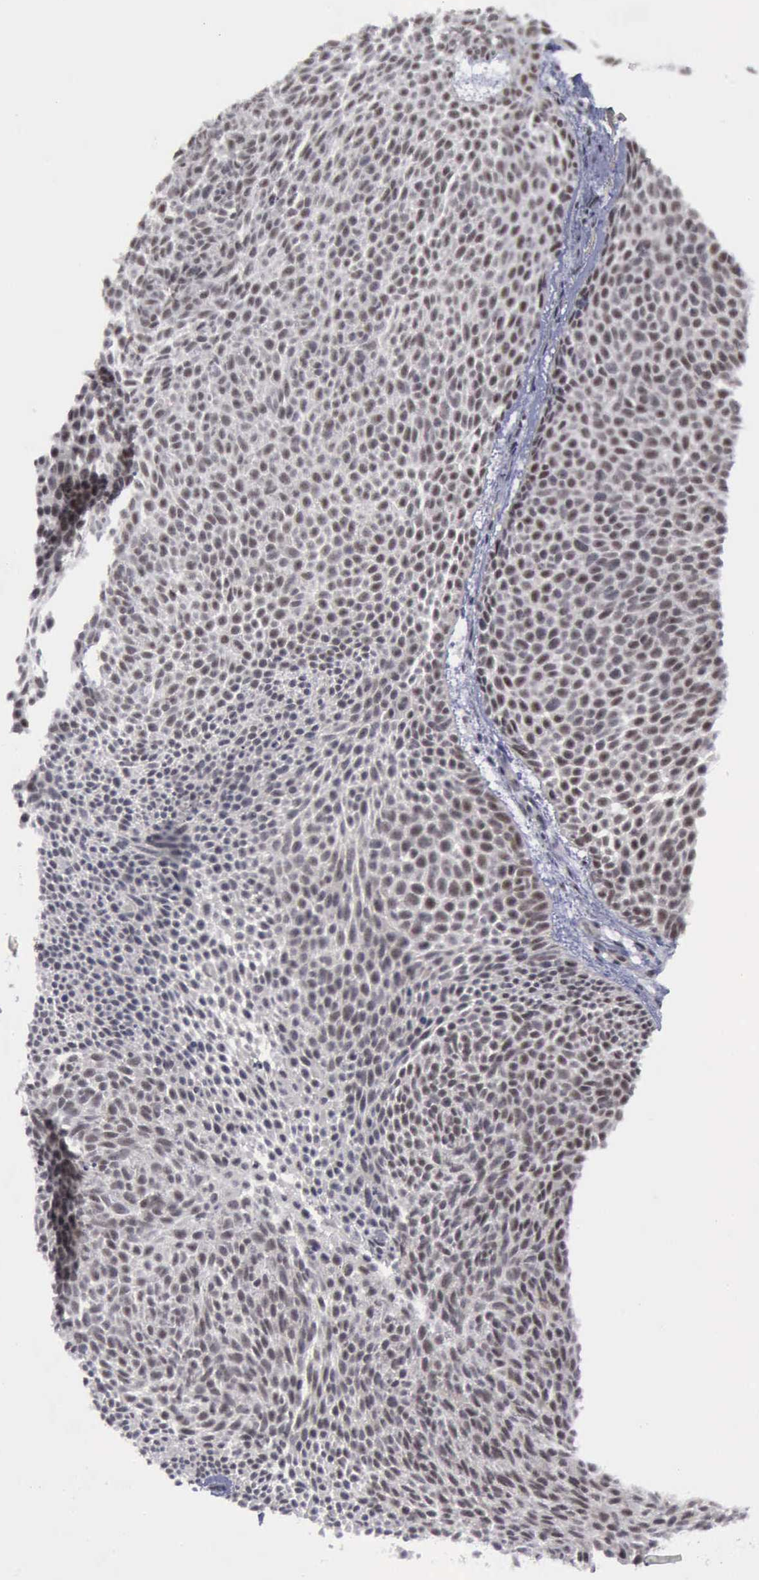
{"staining": {"intensity": "moderate", "quantity": ">75%", "location": "cytoplasmic/membranous,nuclear"}, "tissue": "skin cancer", "cell_type": "Tumor cells", "image_type": "cancer", "snomed": [{"axis": "morphology", "description": "Basal cell carcinoma"}, {"axis": "topography", "description": "Skin"}], "caption": "Skin basal cell carcinoma stained with a protein marker exhibits moderate staining in tumor cells.", "gene": "ATM", "patient": {"sex": "male", "age": 84}}